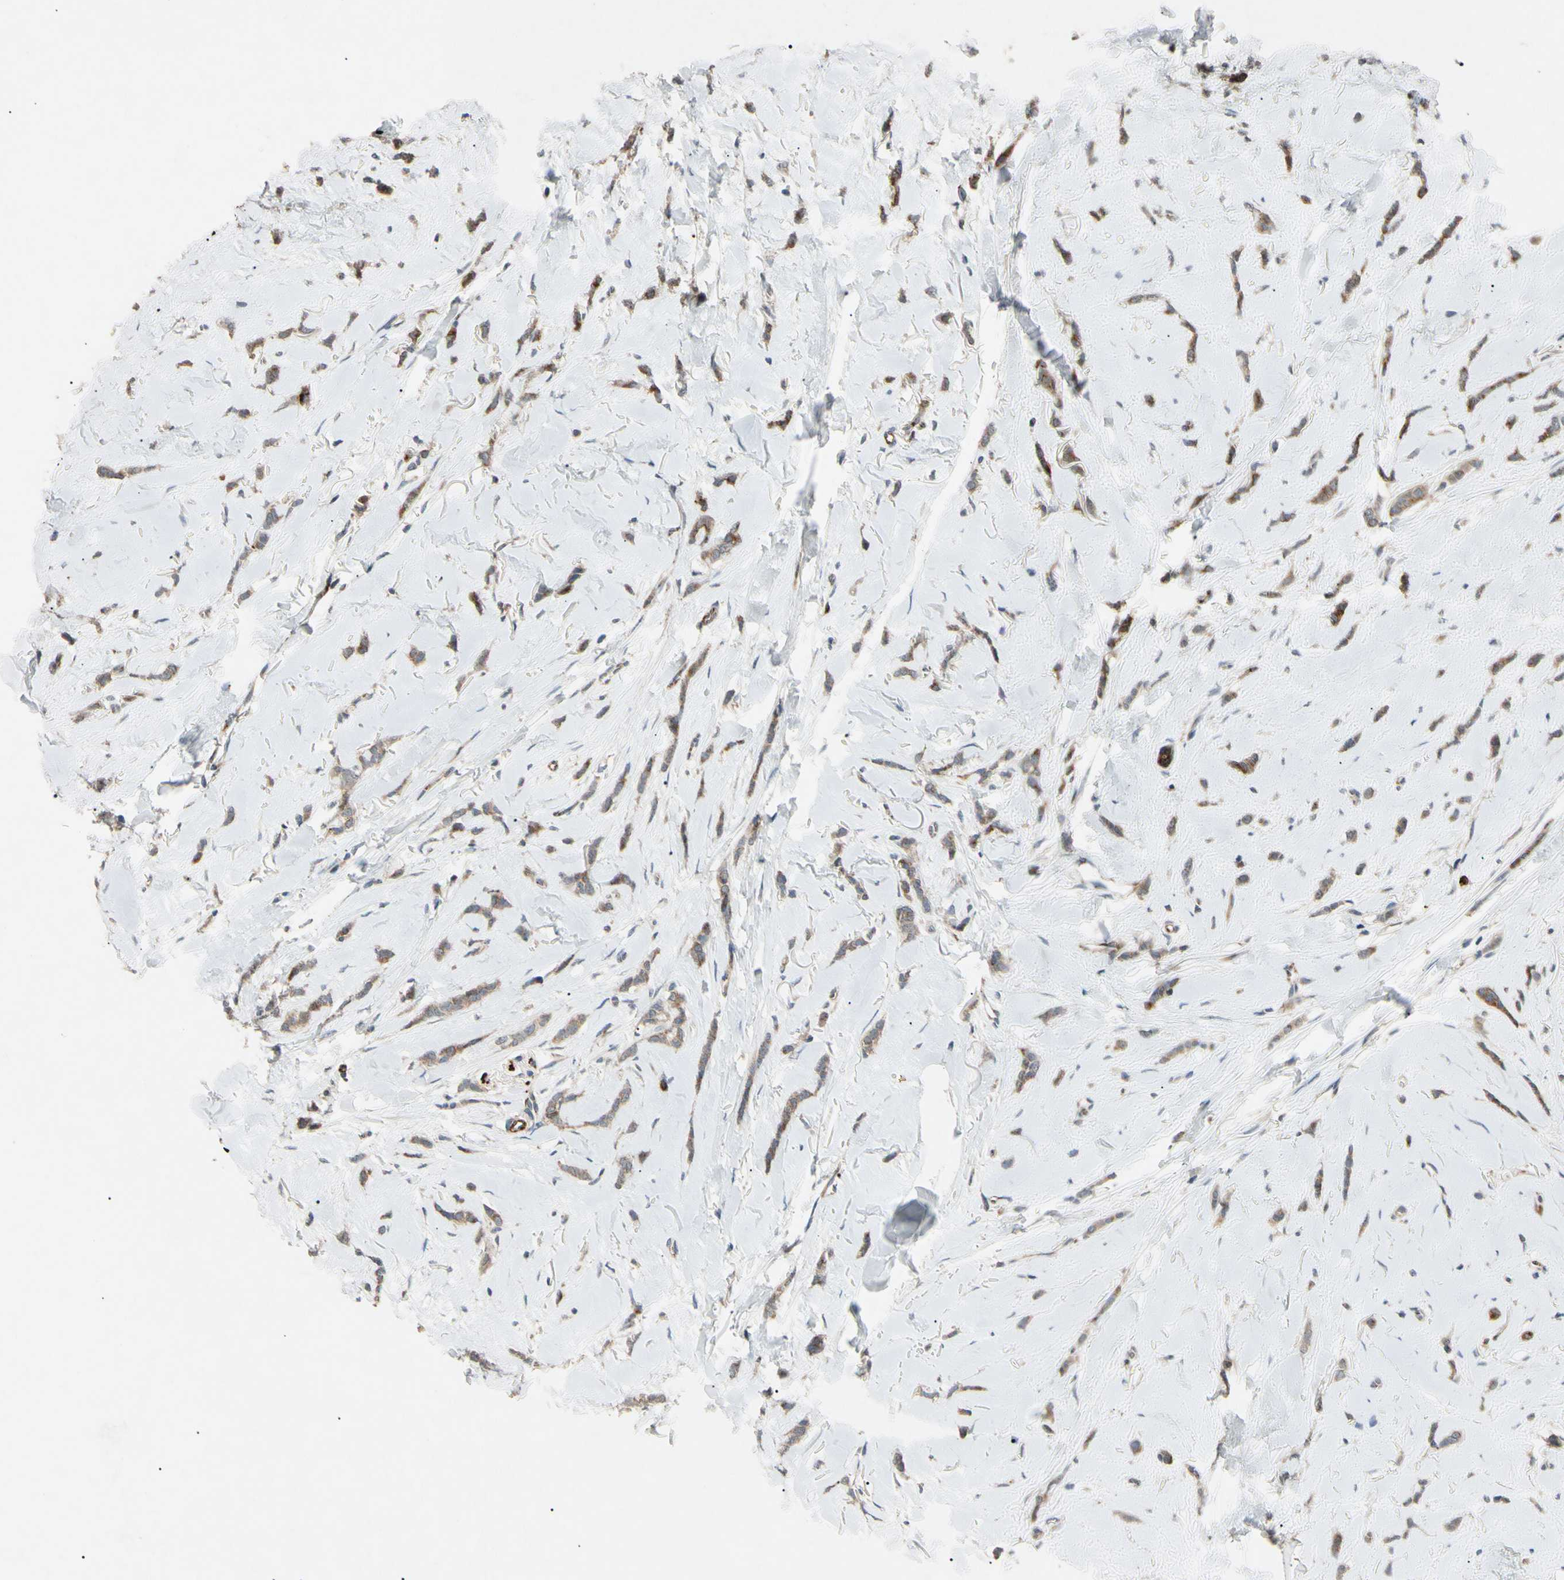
{"staining": {"intensity": "weak", "quantity": ">75%", "location": "cytoplasmic/membranous"}, "tissue": "breast cancer", "cell_type": "Tumor cells", "image_type": "cancer", "snomed": [{"axis": "morphology", "description": "Lobular carcinoma"}, {"axis": "topography", "description": "Skin"}, {"axis": "topography", "description": "Breast"}], "caption": "Weak cytoplasmic/membranous protein staining is present in about >75% of tumor cells in lobular carcinoma (breast).", "gene": "TUBB4A", "patient": {"sex": "female", "age": 46}}